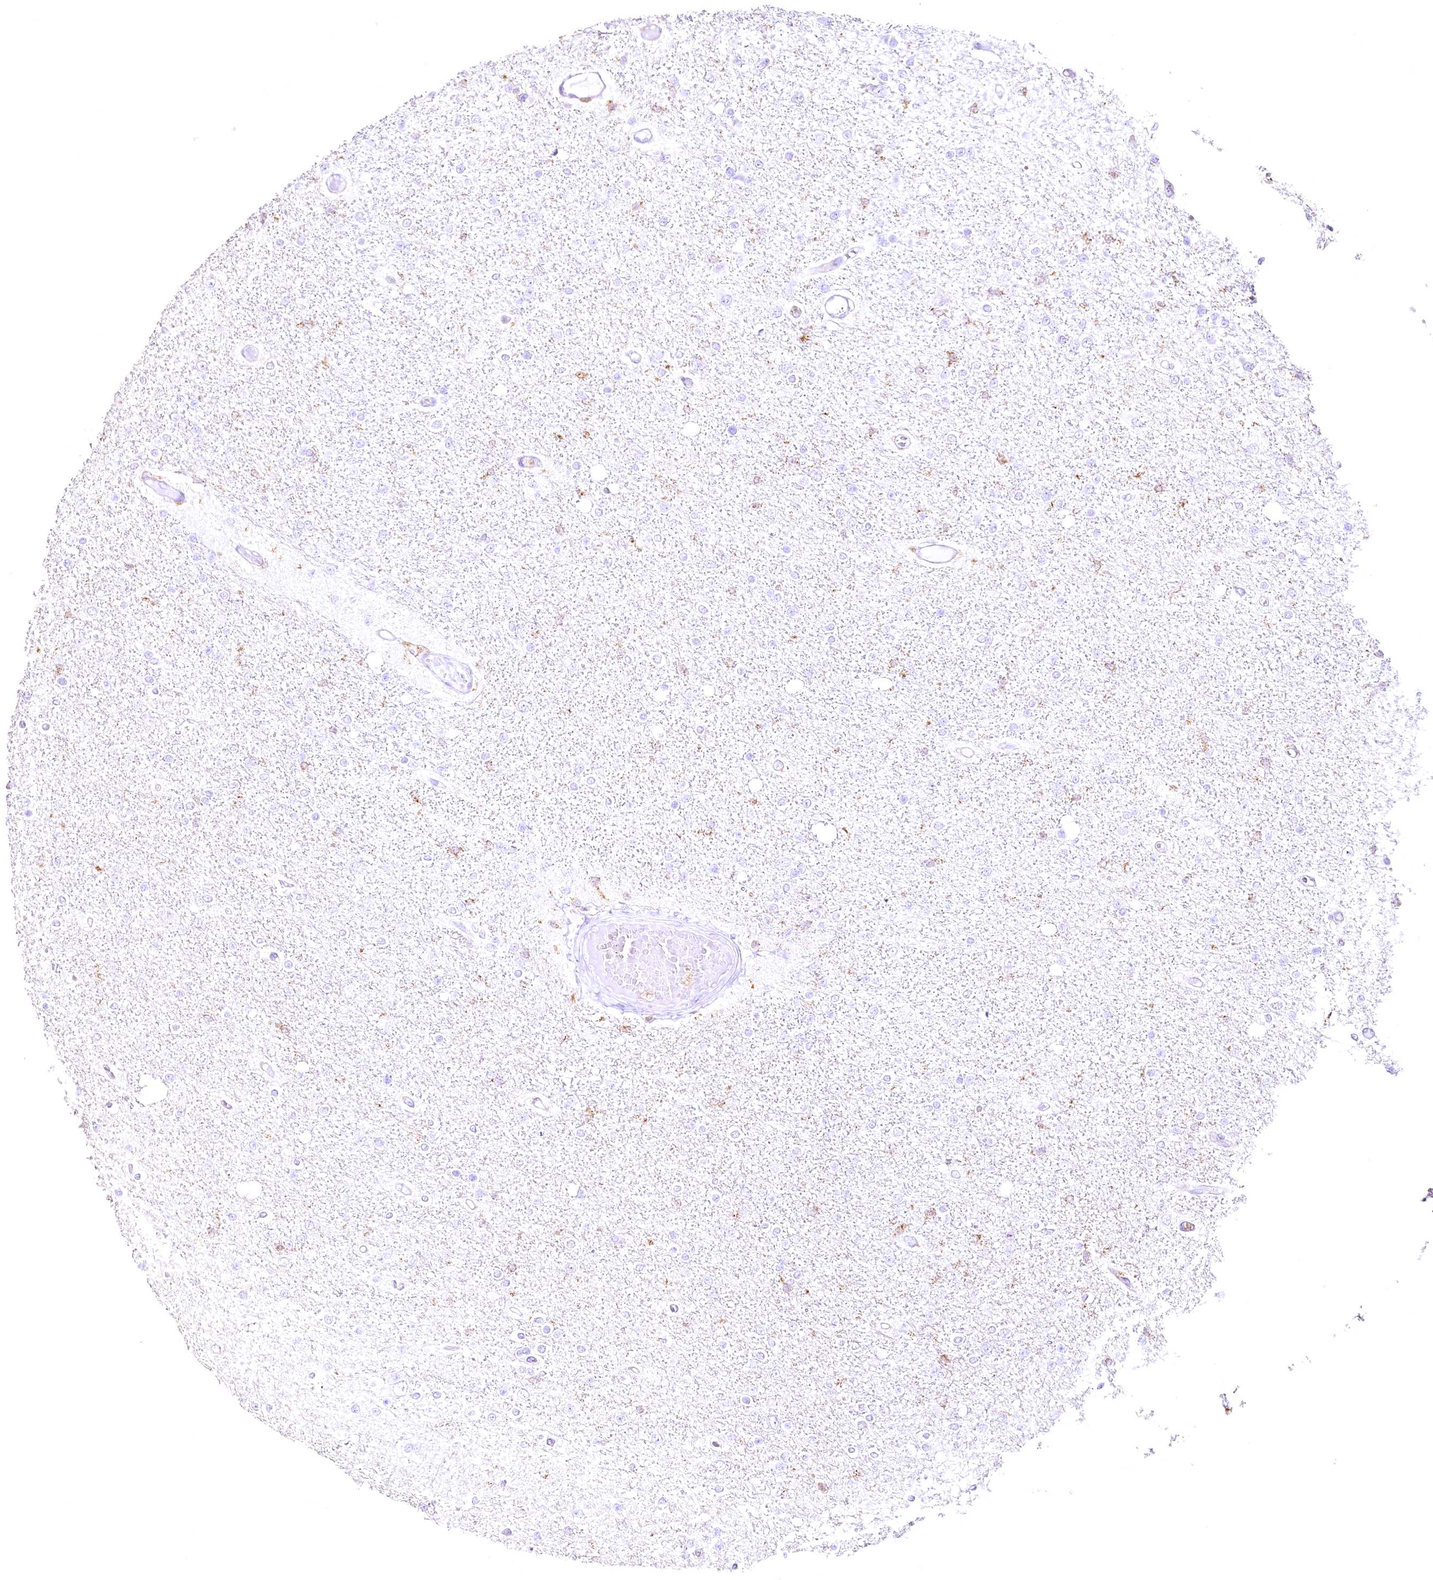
{"staining": {"intensity": "negative", "quantity": "none", "location": "none"}, "tissue": "glioma", "cell_type": "Tumor cells", "image_type": "cancer", "snomed": [{"axis": "morphology", "description": "Glioma, malignant, Low grade"}, {"axis": "topography", "description": "Brain"}], "caption": "High magnification brightfield microscopy of glioma stained with DAB (3,3'-diaminobenzidine) (brown) and counterstained with hematoxylin (blue): tumor cells show no significant expression.", "gene": "DOCK2", "patient": {"sex": "female", "age": 22}}